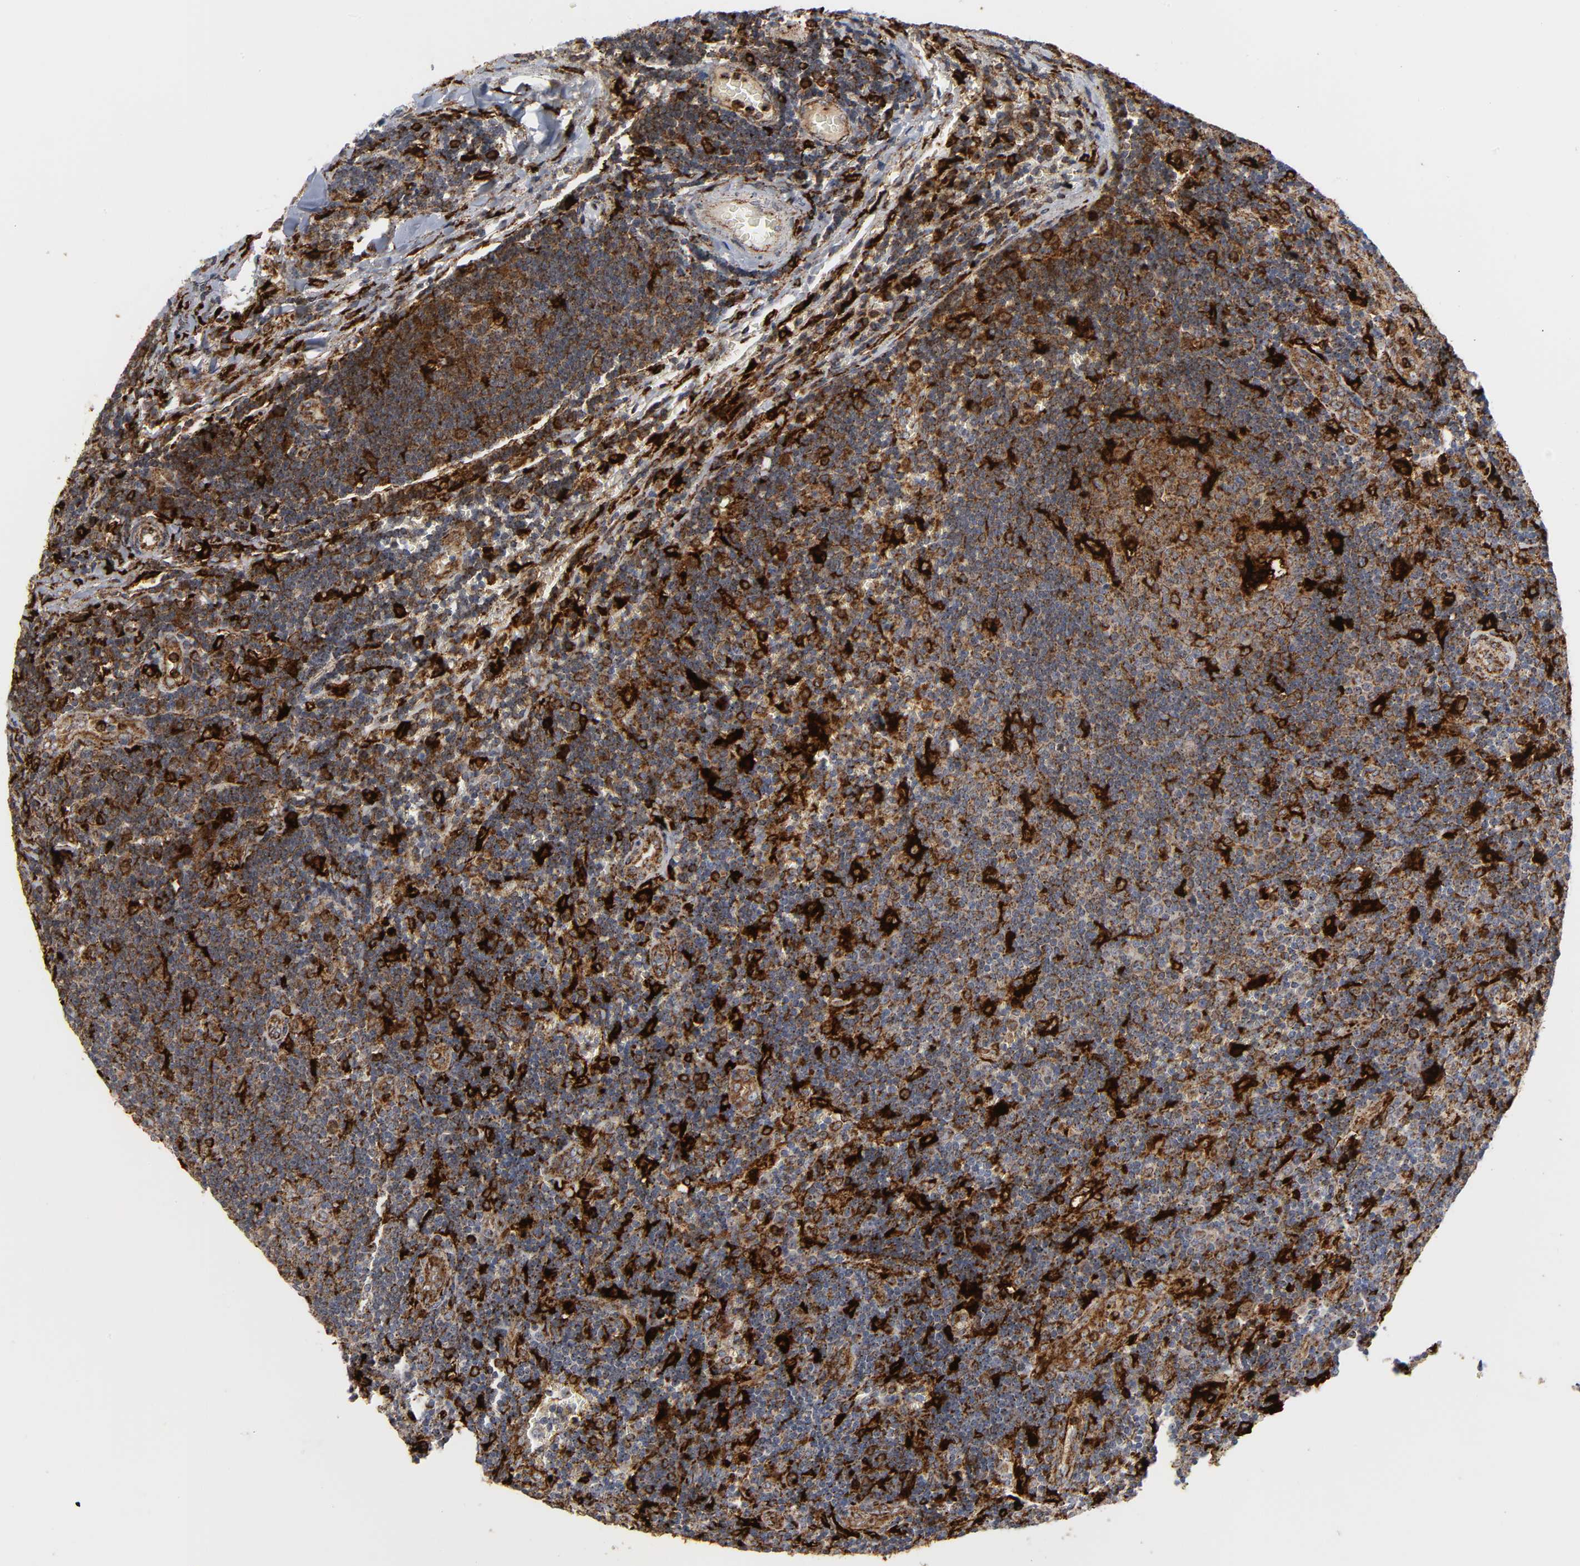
{"staining": {"intensity": "strong", "quantity": "25%-75%", "location": "cytoplasmic/membranous"}, "tissue": "lymph node", "cell_type": "Germinal center cells", "image_type": "normal", "snomed": [{"axis": "morphology", "description": "Normal tissue, NOS"}, {"axis": "topography", "description": "Lymph node"}, {"axis": "topography", "description": "Salivary gland"}], "caption": "The histopathology image exhibits staining of normal lymph node, revealing strong cytoplasmic/membranous protein expression (brown color) within germinal center cells.", "gene": "PSAP", "patient": {"sex": "male", "age": 8}}